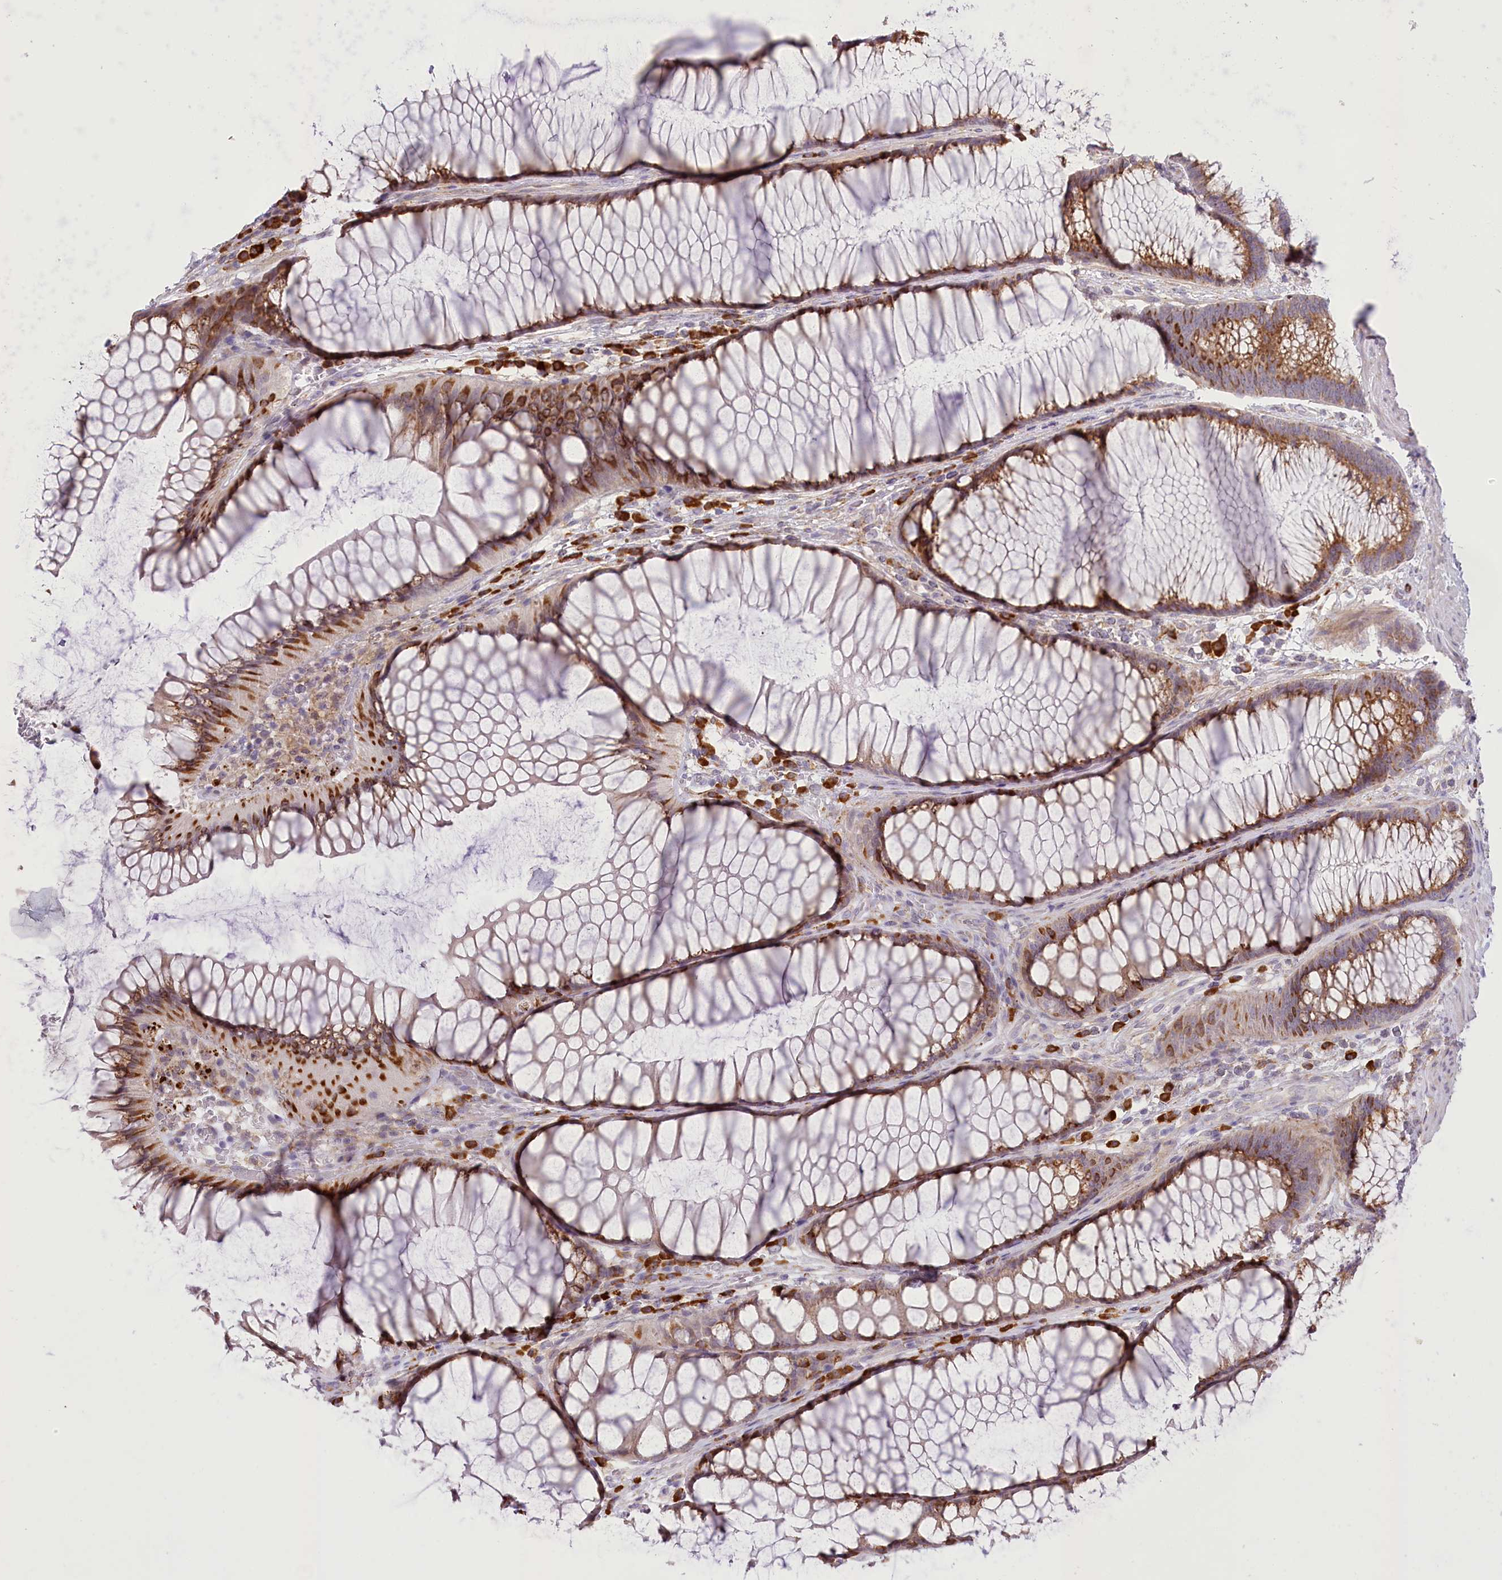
{"staining": {"intensity": "moderate", "quantity": ">75%", "location": "cytoplasmic/membranous"}, "tissue": "colon", "cell_type": "Endothelial cells", "image_type": "normal", "snomed": [{"axis": "morphology", "description": "Normal tissue, NOS"}, {"axis": "topography", "description": "Colon"}], "caption": "DAB immunohistochemical staining of benign colon shows moderate cytoplasmic/membranous protein staining in about >75% of endothelial cells.", "gene": "NCKAP5", "patient": {"sex": "female", "age": 82}}